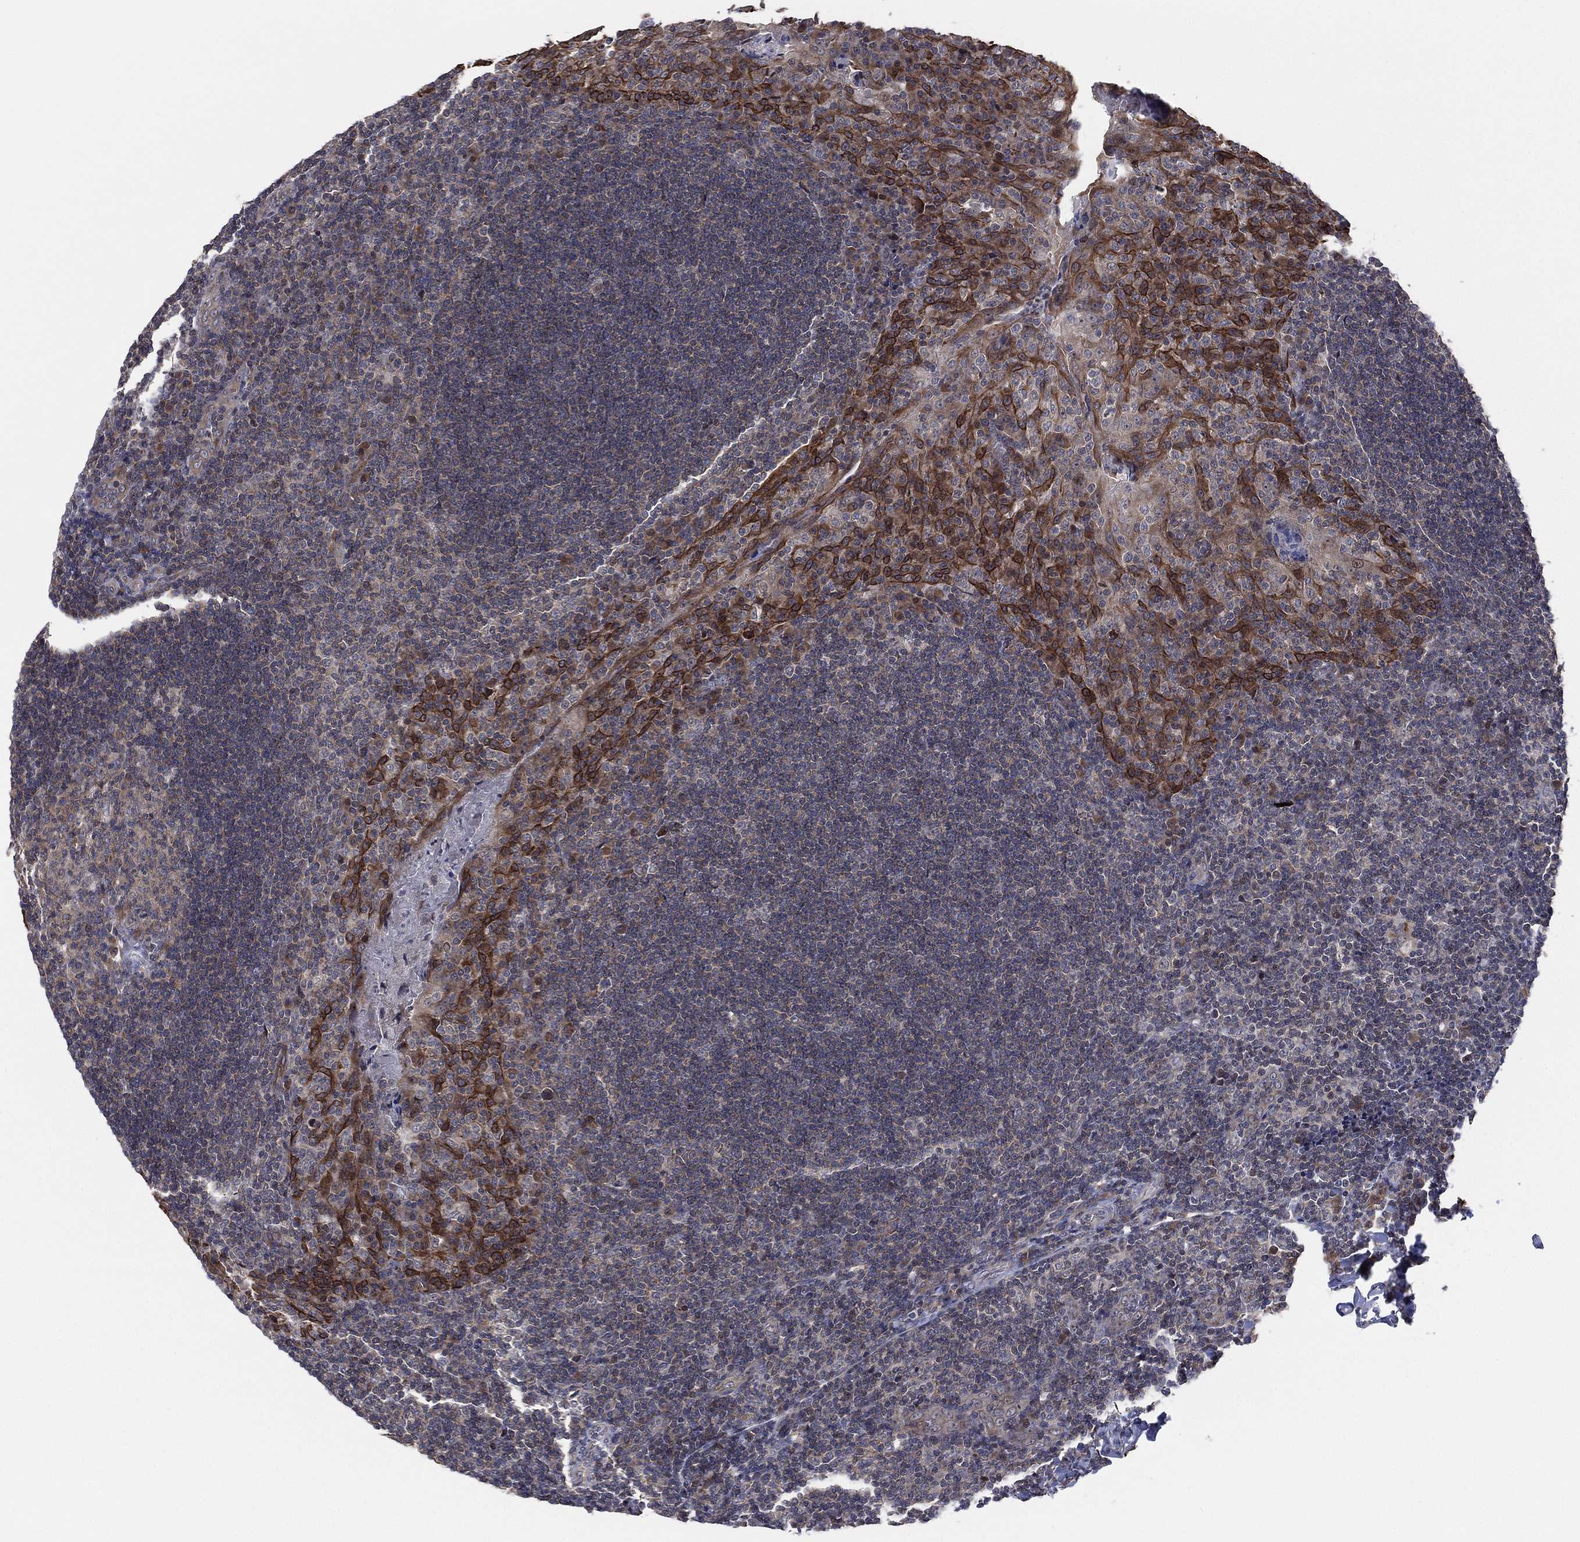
{"staining": {"intensity": "negative", "quantity": "none", "location": "none"}, "tissue": "tonsil", "cell_type": "Germinal center cells", "image_type": "normal", "snomed": [{"axis": "morphology", "description": "Normal tissue, NOS"}, {"axis": "topography", "description": "Tonsil"}], "caption": "This is an immunohistochemistry (IHC) image of benign human tonsil. There is no staining in germinal center cells.", "gene": "TMCO1", "patient": {"sex": "male", "age": 17}}